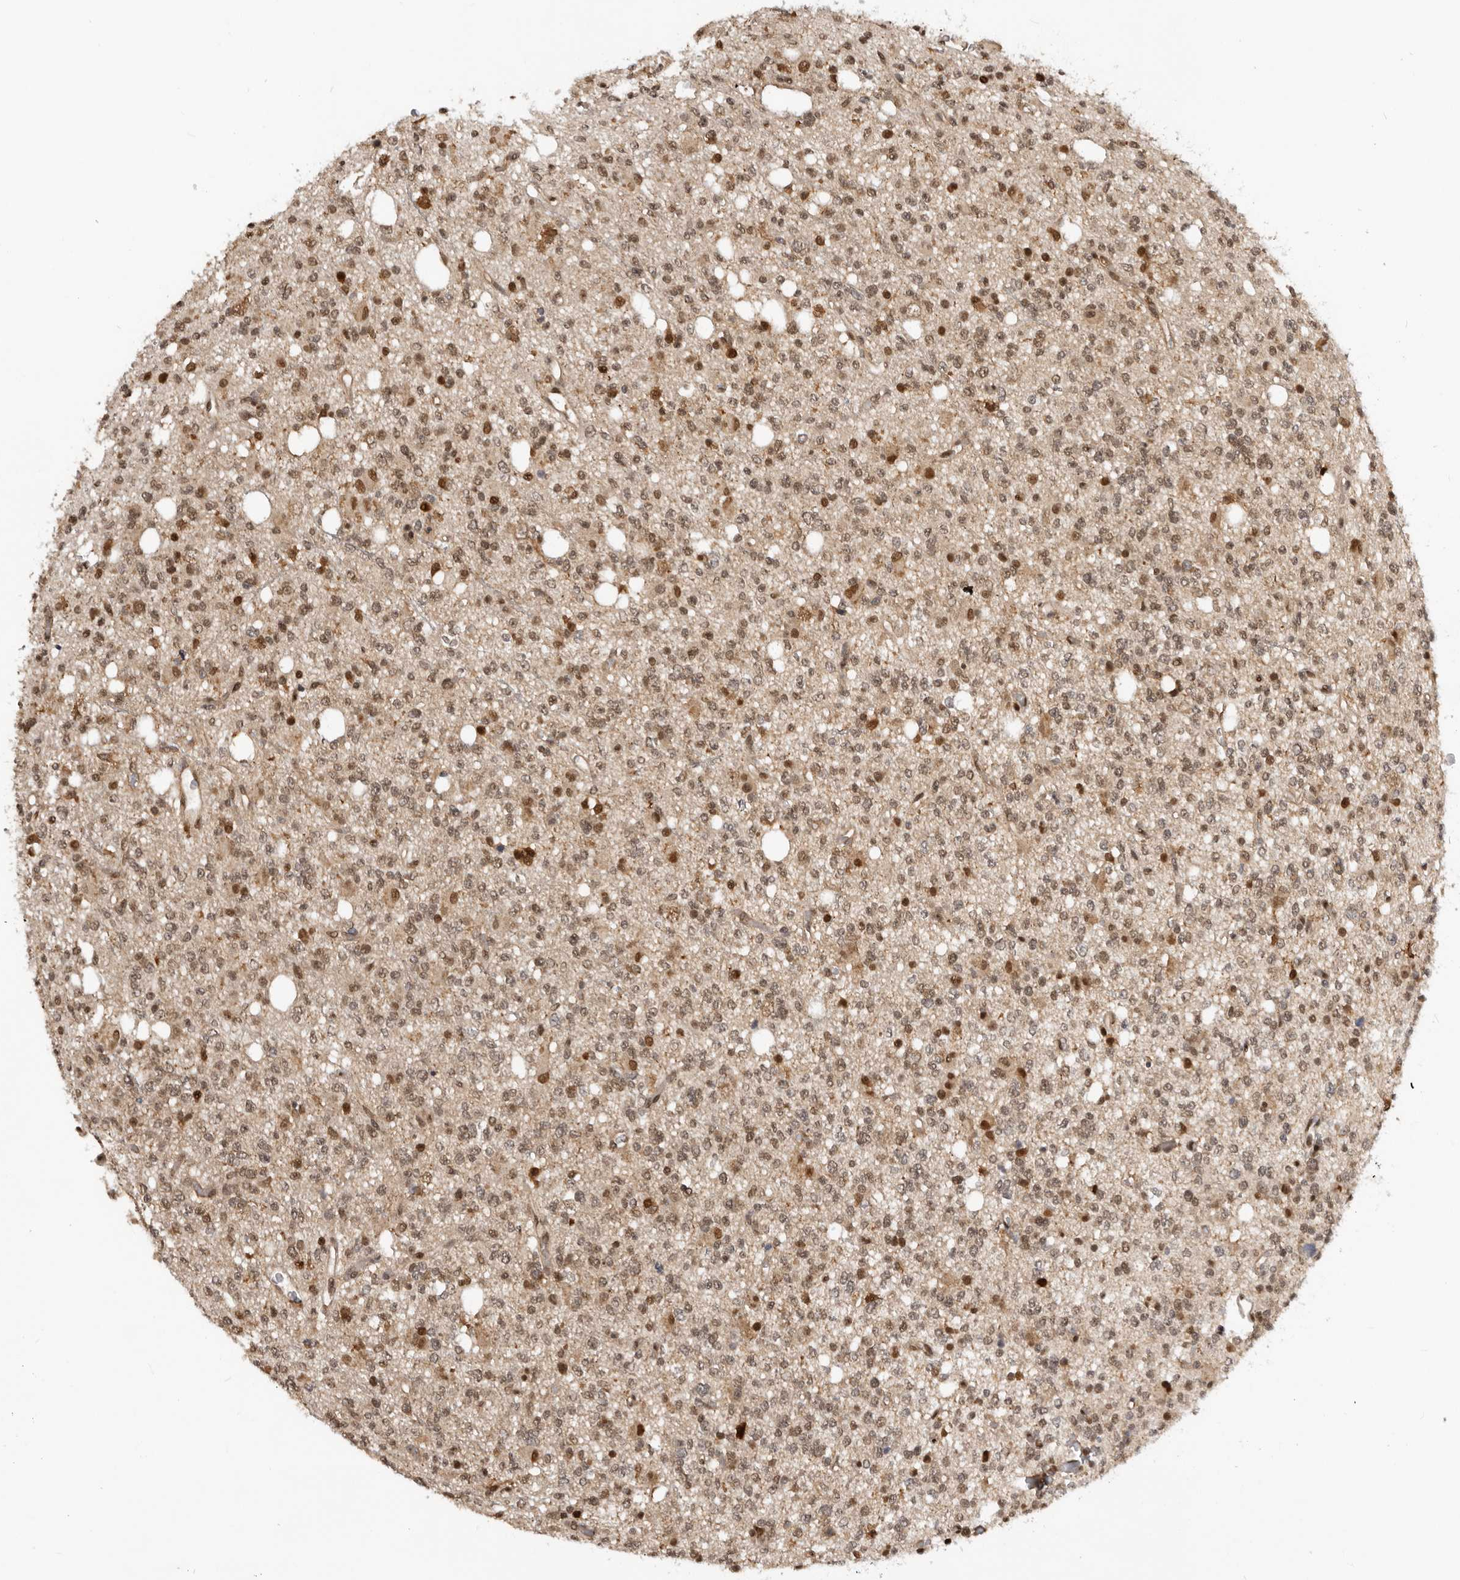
{"staining": {"intensity": "moderate", "quantity": ">75%", "location": "nuclear"}, "tissue": "glioma", "cell_type": "Tumor cells", "image_type": "cancer", "snomed": [{"axis": "morphology", "description": "Glioma, malignant, High grade"}, {"axis": "topography", "description": "Brain"}], "caption": "The immunohistochemical stain highlights moderate nuclear staining in tumor cells of glioma tissue. (Brightfield microscopy of DAB IHC at high magnification).", "gene": "ADPRS", "patient": {"sex": "female", "age": 62}}